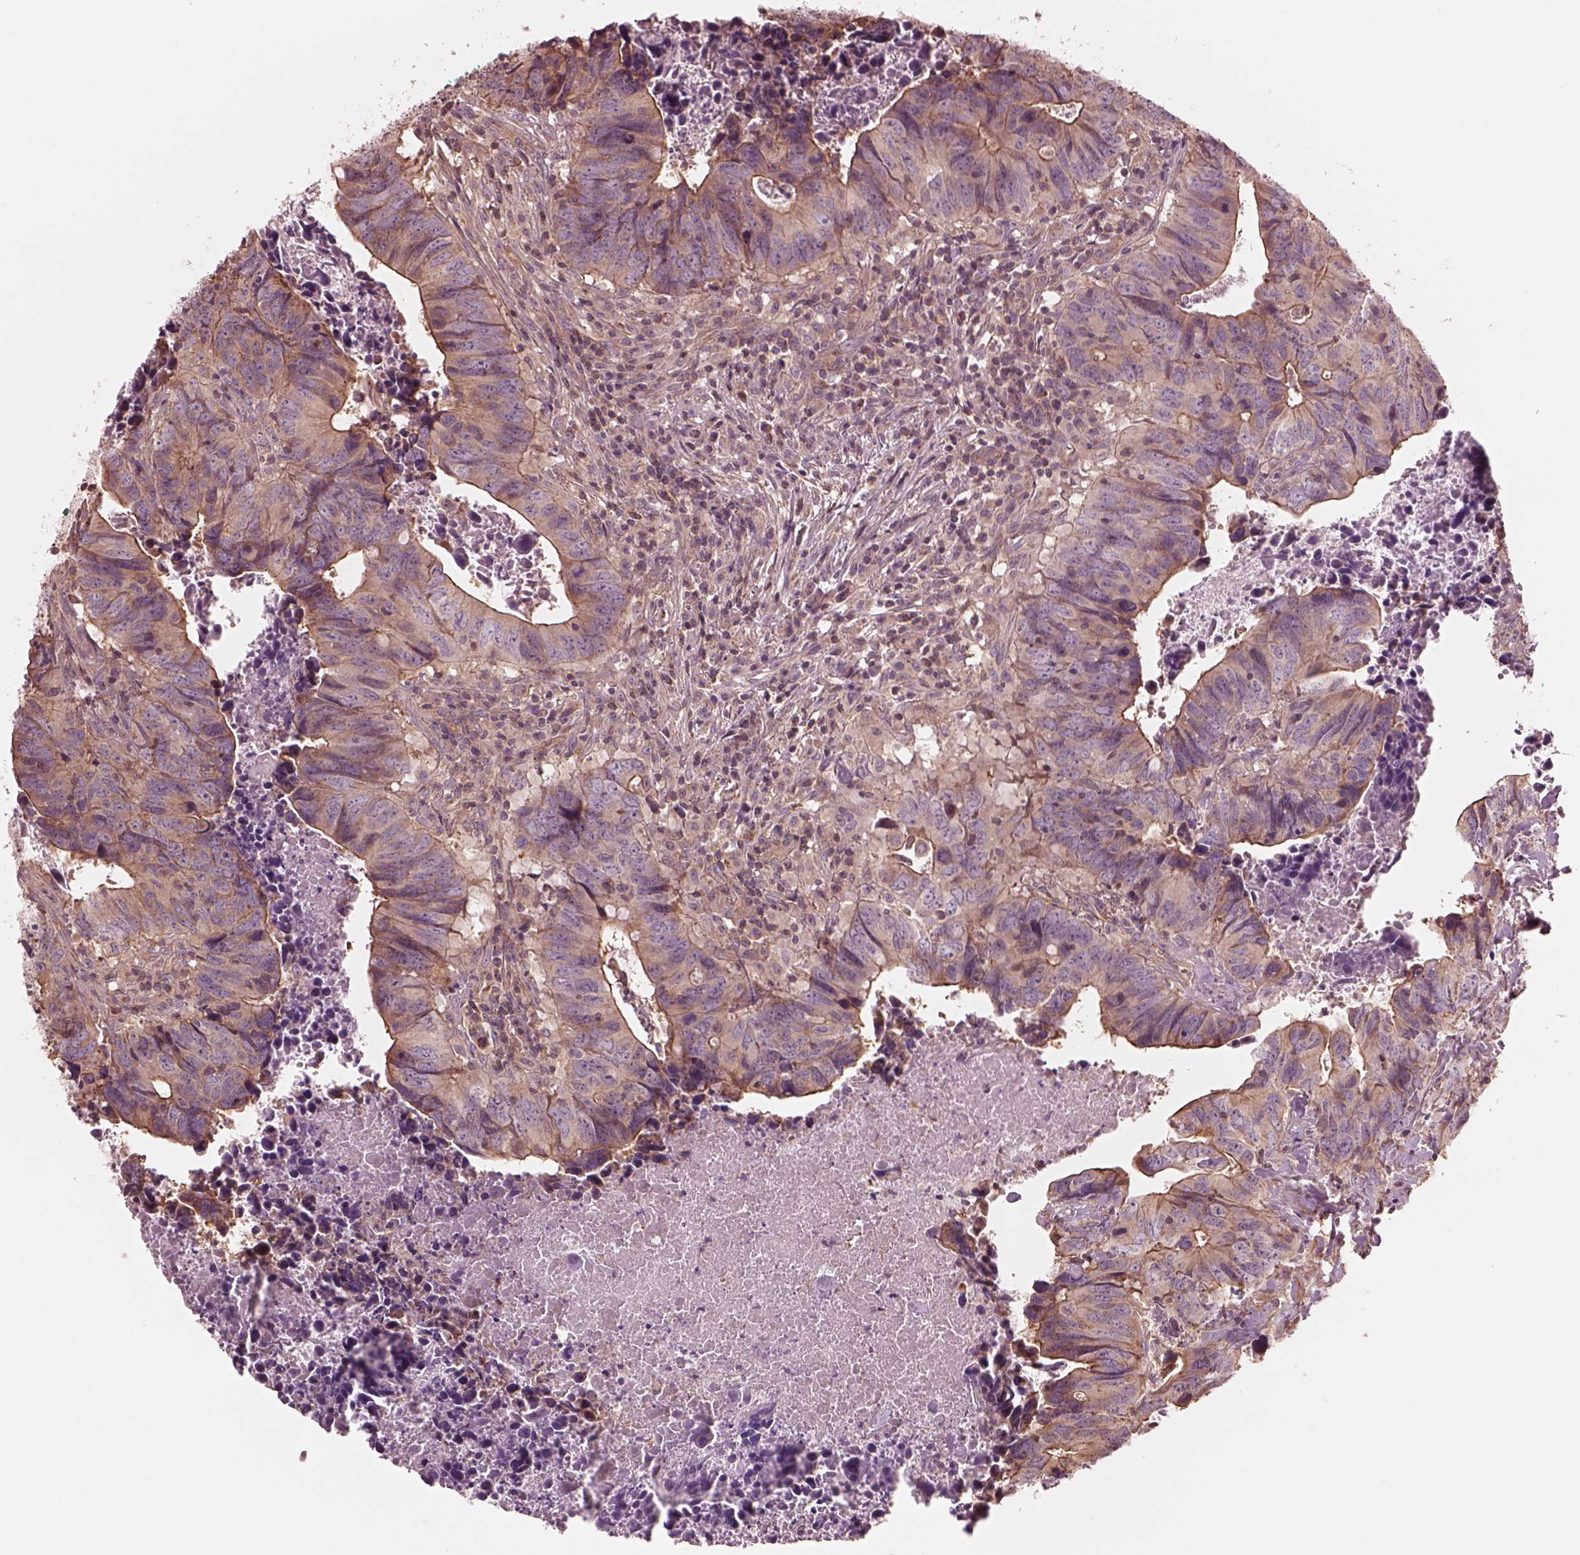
{"staining": {"intensity": "strong", "quantity": "<25%", "location": "cytoplasmic/membranous"}, "tissue": "colorectal cancer", "cell_type": "Tumor cells", "image_type": "cancer", "snomed": [{"axis": "morphology", "description": "Adenocarcinoma, NOS"}, {"axis": "topography", "description": "Colon"}], "caption": "Immunohistochemistry histopathology image of neoplastic tissue: human colorectal adenocarcinoma stained using IHC shows medium levels of strong protein expression localized specifically in the cytoplasmic/membranous of tumor cells, appearing as a cytoplasmic/membranous brown color.", "gene": "STK33", "patient": {"sex": "female", "age": 82}}